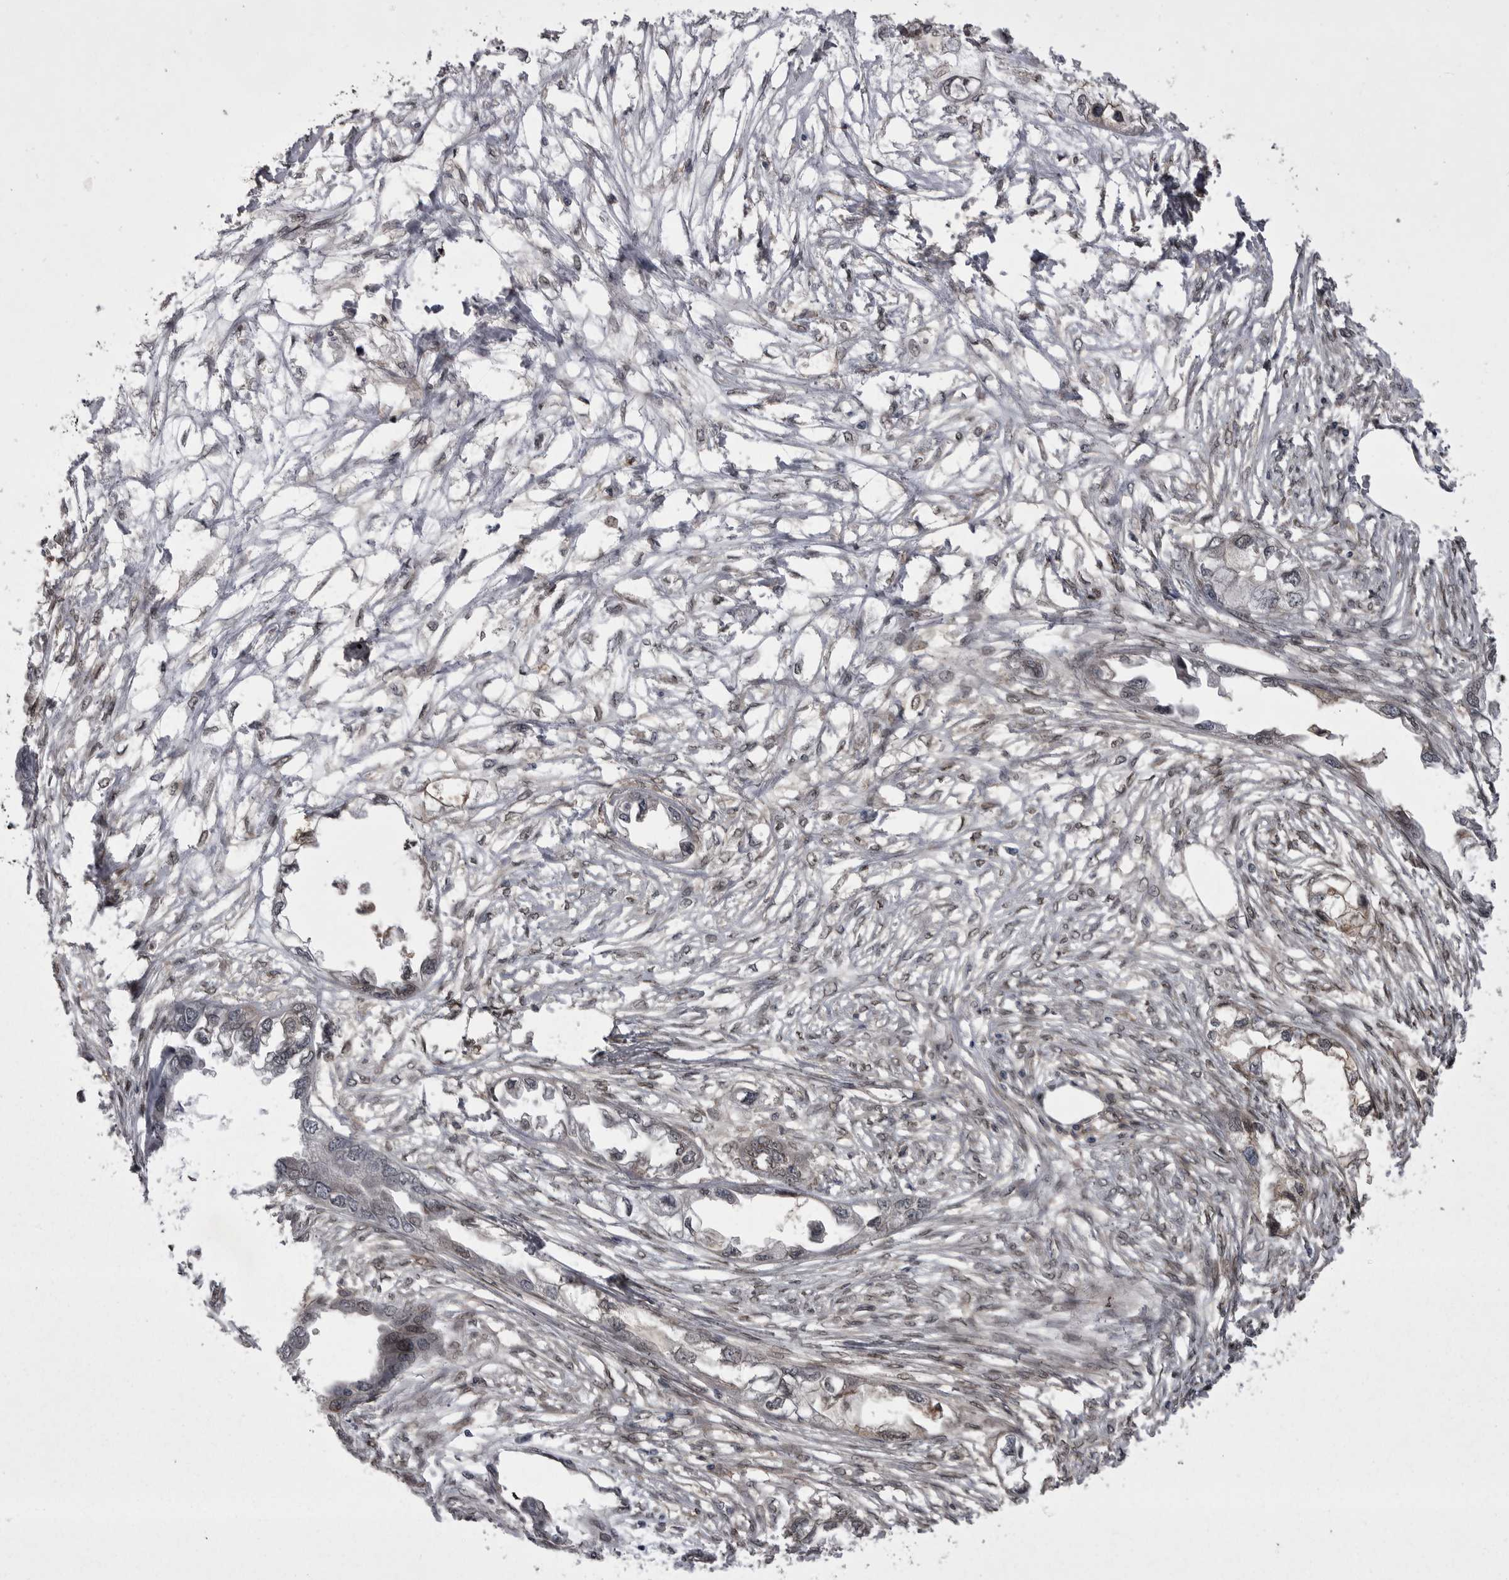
{"staining": {"intensity": "negative", "quantity": "none", "location": "none"}, "tissue": "endometrial cancer", "cell_type": "Tumor cells", "image_type": "cancer", "snomed": [{"axis": "morphology", "description": "Adenocarcinoma, NOS"}, {"axis": "morphology", "description": "Adenocarcinoma, metastatic, NOS"}, {"axis": "topography", "description": "Adipose tissue"}, {"axis": "topography", "description": "Endometrium"}], "caption": "DAB immunohistochemical staining of human endometrial adenocarcinoma reveals no significant positivity in tumor cells.", "gene": "ABL1", "patient": {"sex": "female", "age": 67}}